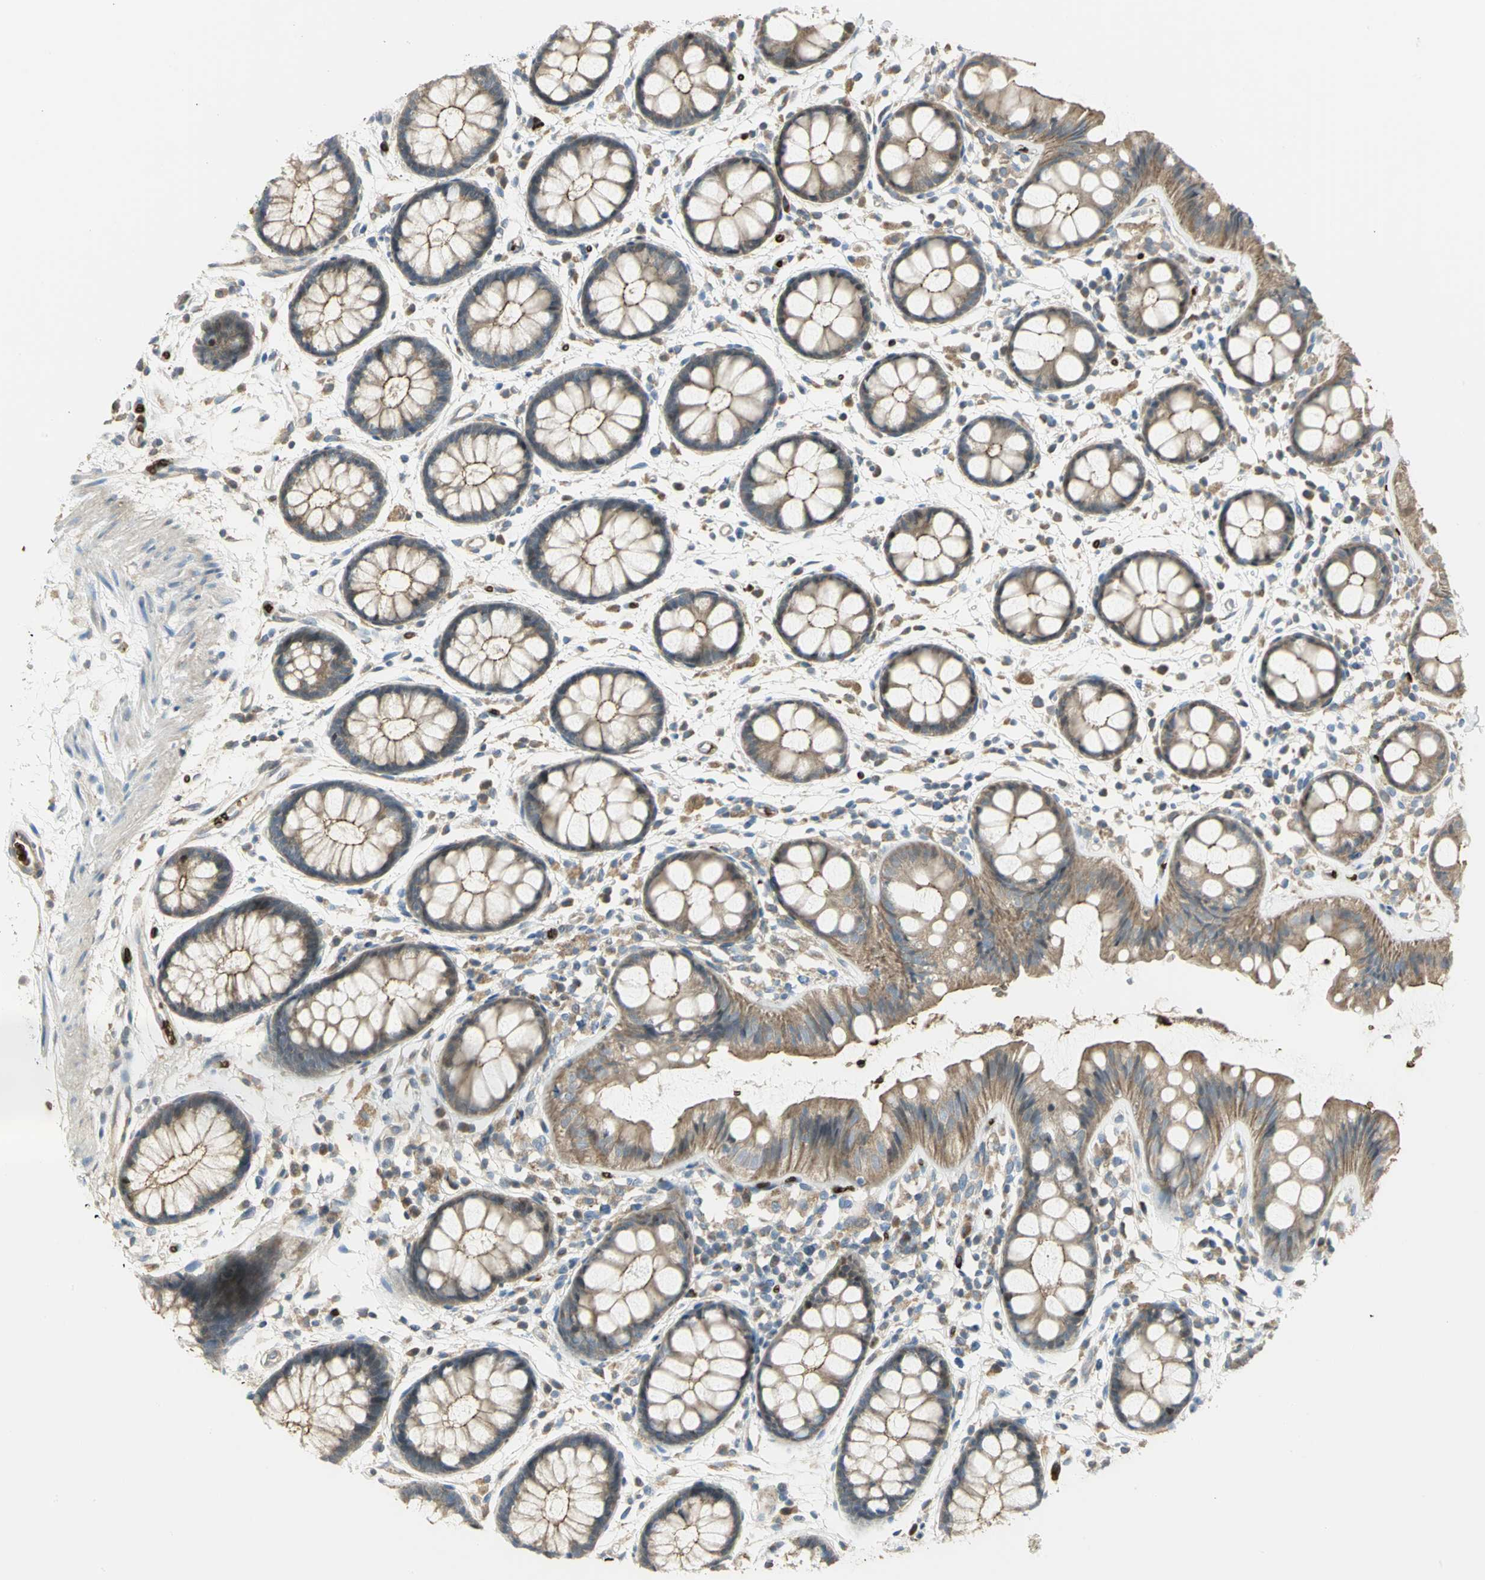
{"staining": {"intensity": "moderate", "quantity": ">75%", "location": "cytoplasmic/membranous"}, "tissue": "rectum", "cell_type": "Glandular cells", "image_type": "normal", "snomed": [{"axis": "morphology", "description": "Normal tissue, NOS"}, {"axis": "topography", "description": "Rectum"}], "caption": "Brown immunohistochemical staining in normal human rectum exhibits moderate cytoplasmic/membranous expression in about >75% of glandular cells. The protein of interest is shown in brown color, while the nuclei are stained blue.", "gene": "ANK1", "patient": {"sex": "female", "age": 66}}